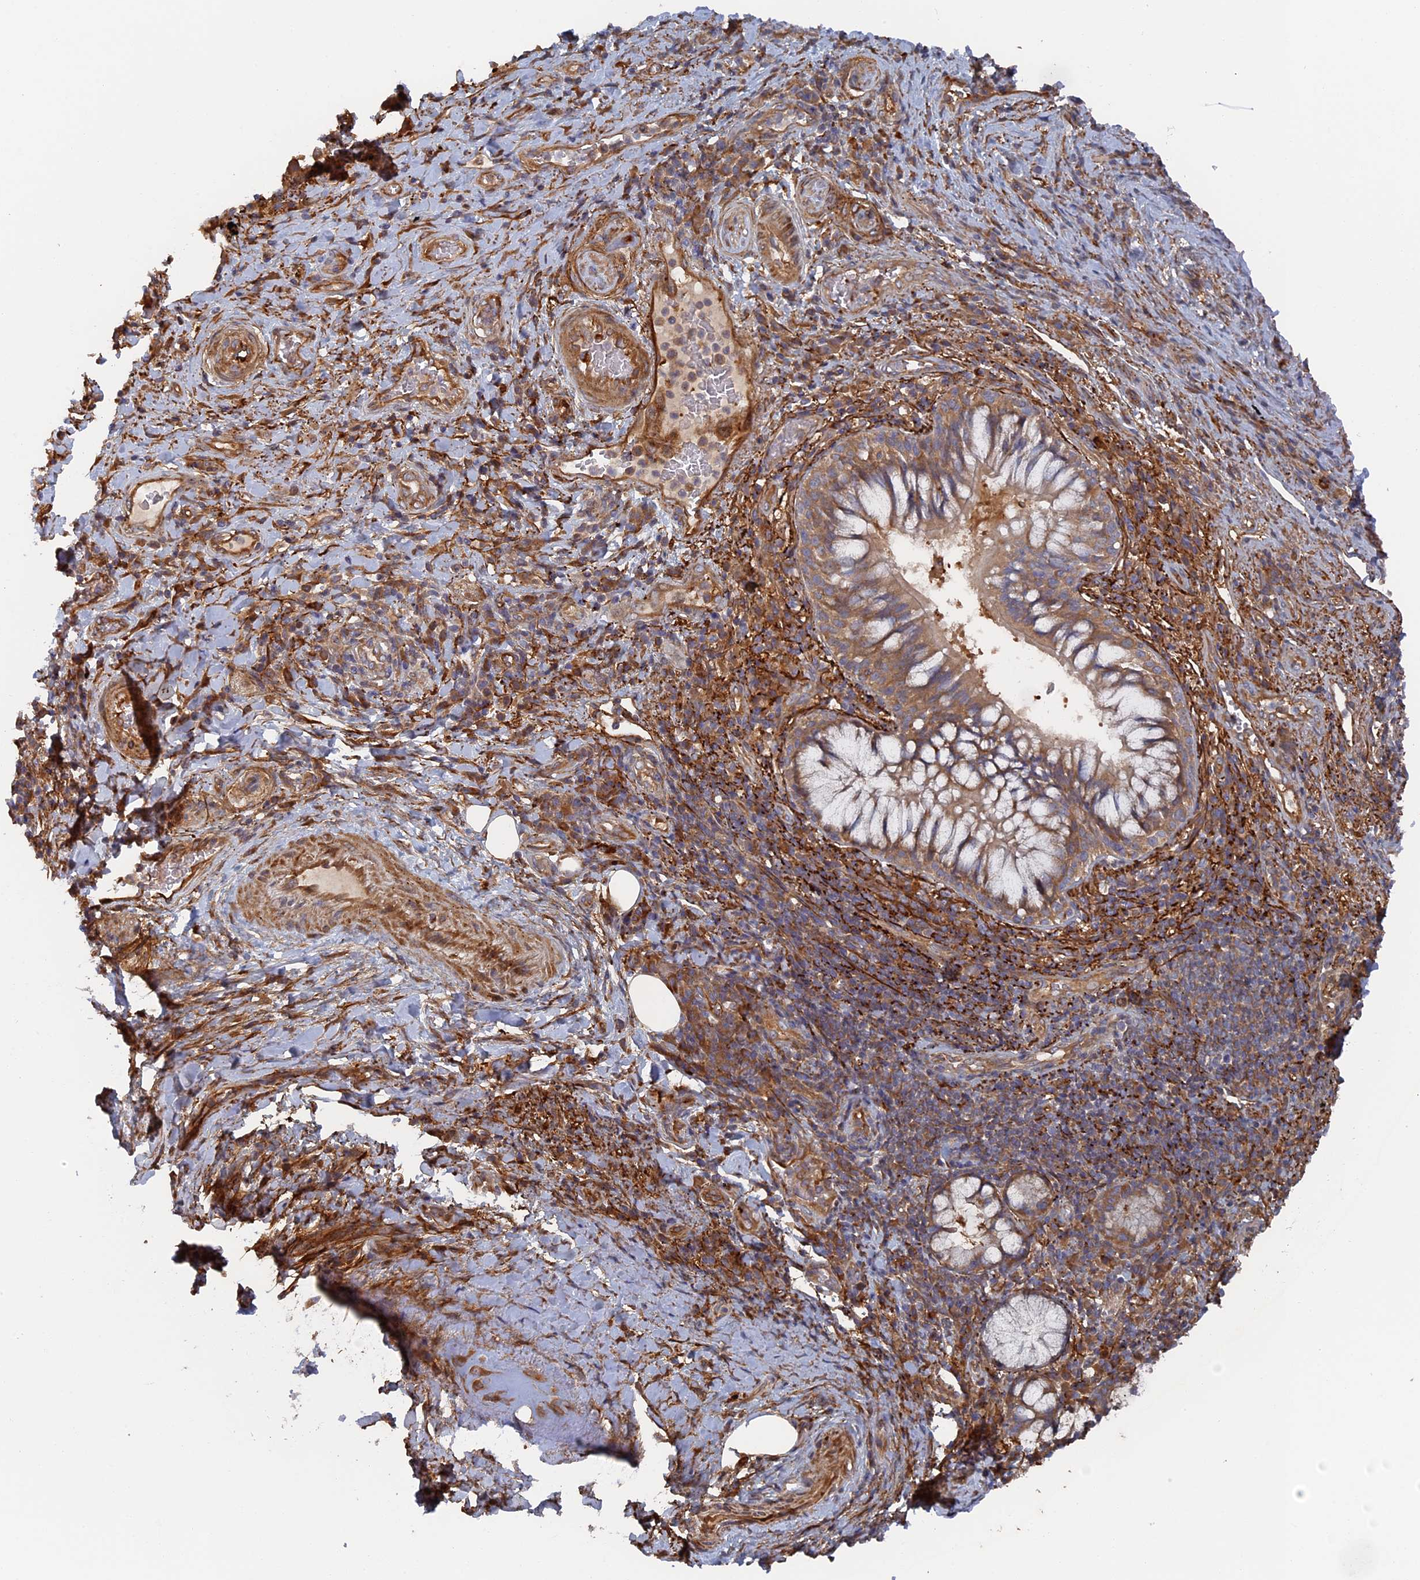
{"staining": {"intensity": "weak", "quantity": "25%-75%", "location": "cytoplasmic/membranous"}, "tissue": "adipose tissue", "cell_type": "Adipocytes", "image_type": "normal", "snomed": [{"axis": "morphology", "description": "Normal tissue, NOS"}, {"axis": "morphology", "description": "Squamous cell carcinoma, NOS"}, {"axis": "topography", "description": "Bronchus"}, {"axis": "topography", "description": "Lung"}], "caption": "The image shows a brown stain indicating the presence of a protein in the cytoplasmic/membranous of adipocytes in adipose tissue. (DAB = brown stain, brightfield microscopy at high magnification).", "gene": "TMEM196", "patient": {"sex": "male", "age": 64}}